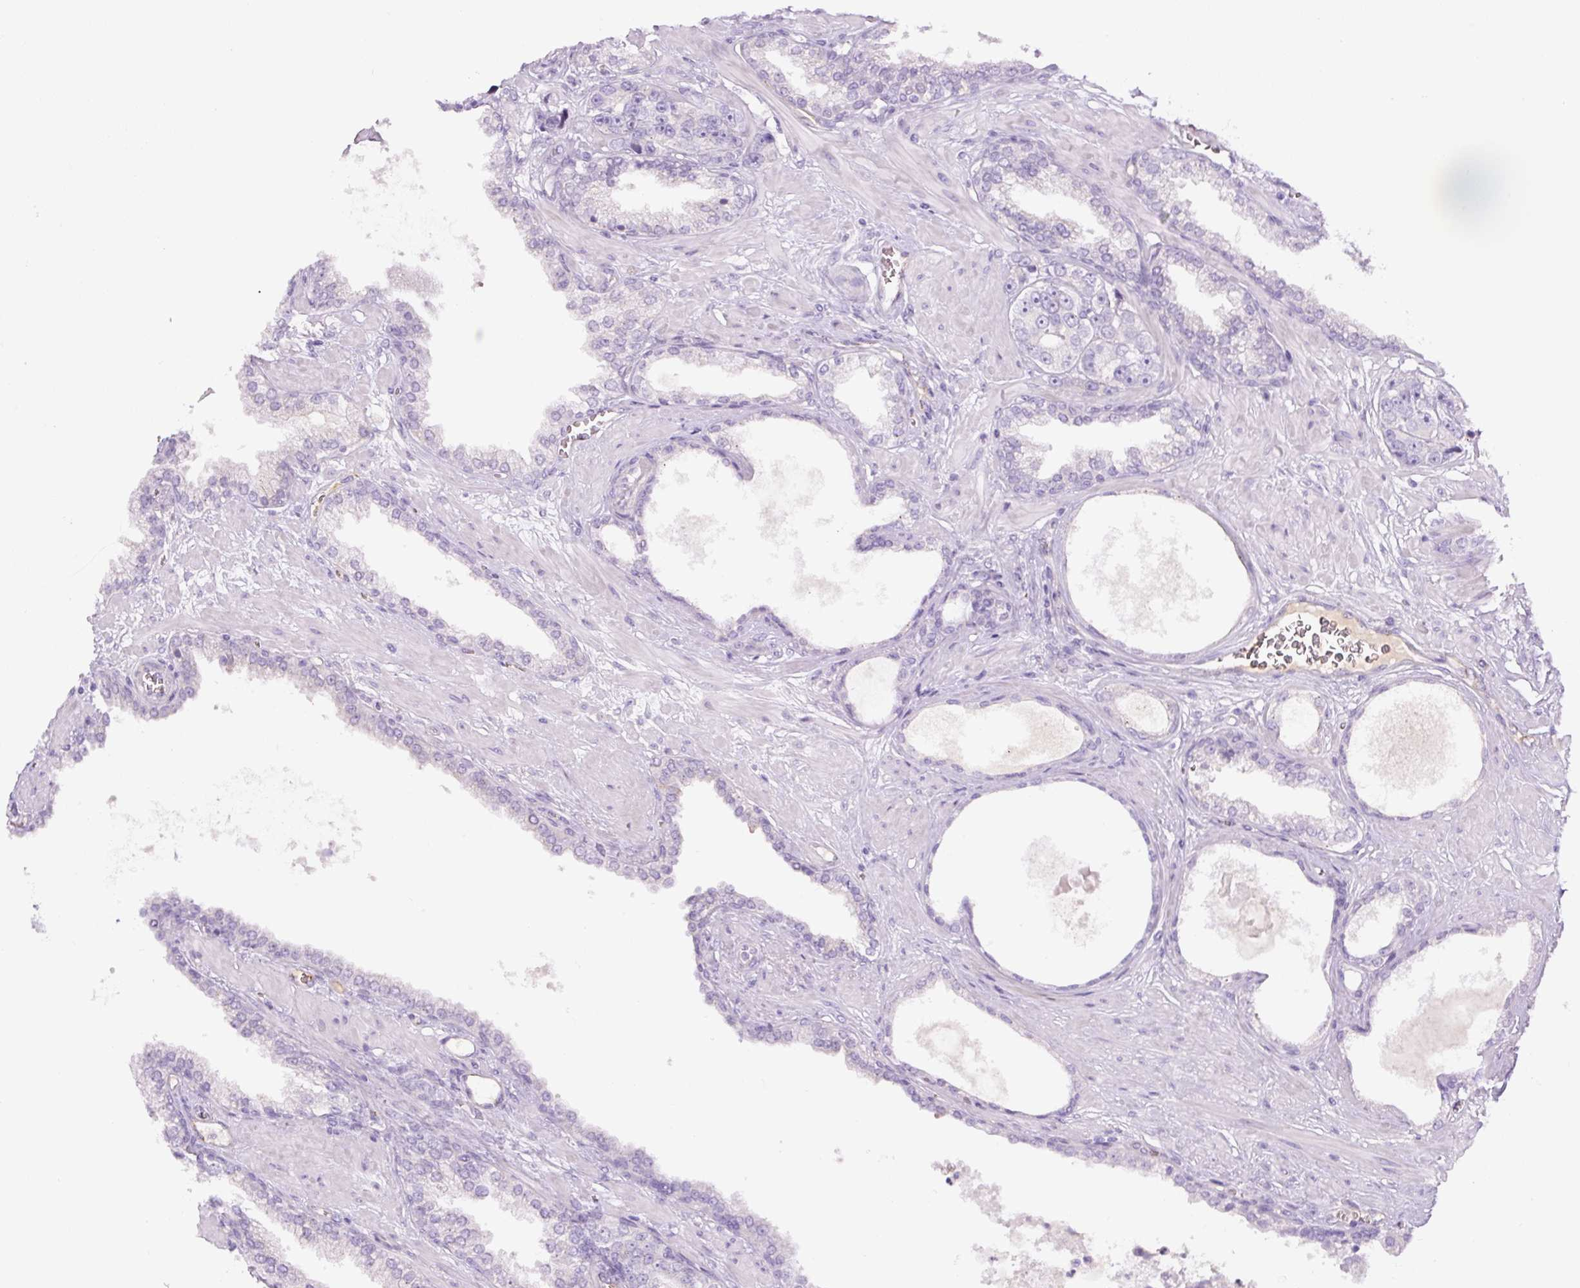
{"staining": {"intensity": "negative", "quantity": "none", "location": "none"}, "tissue": "prostate cancer", "cell_type": "Tumor cells", "image_type": "cancer", "snomed": [{"axis": "morphology", "description": "Adenocarcinoma, High grade"}, {"axis": "topography", "description": "Prostate"}], "caption": "Immunohistochemistry (IHC) of human high-grade adenocarcinoma (prostate) demonstrates no expression in tumor cells. Brightfield microscopy of IHC stained with DAB (3,3'-diaminobenzidine) (brown) and hematoxylin (blue), captured at high magnification.", "gene": "RSPO4", "patient": {"sex": "male", "age": 71}}